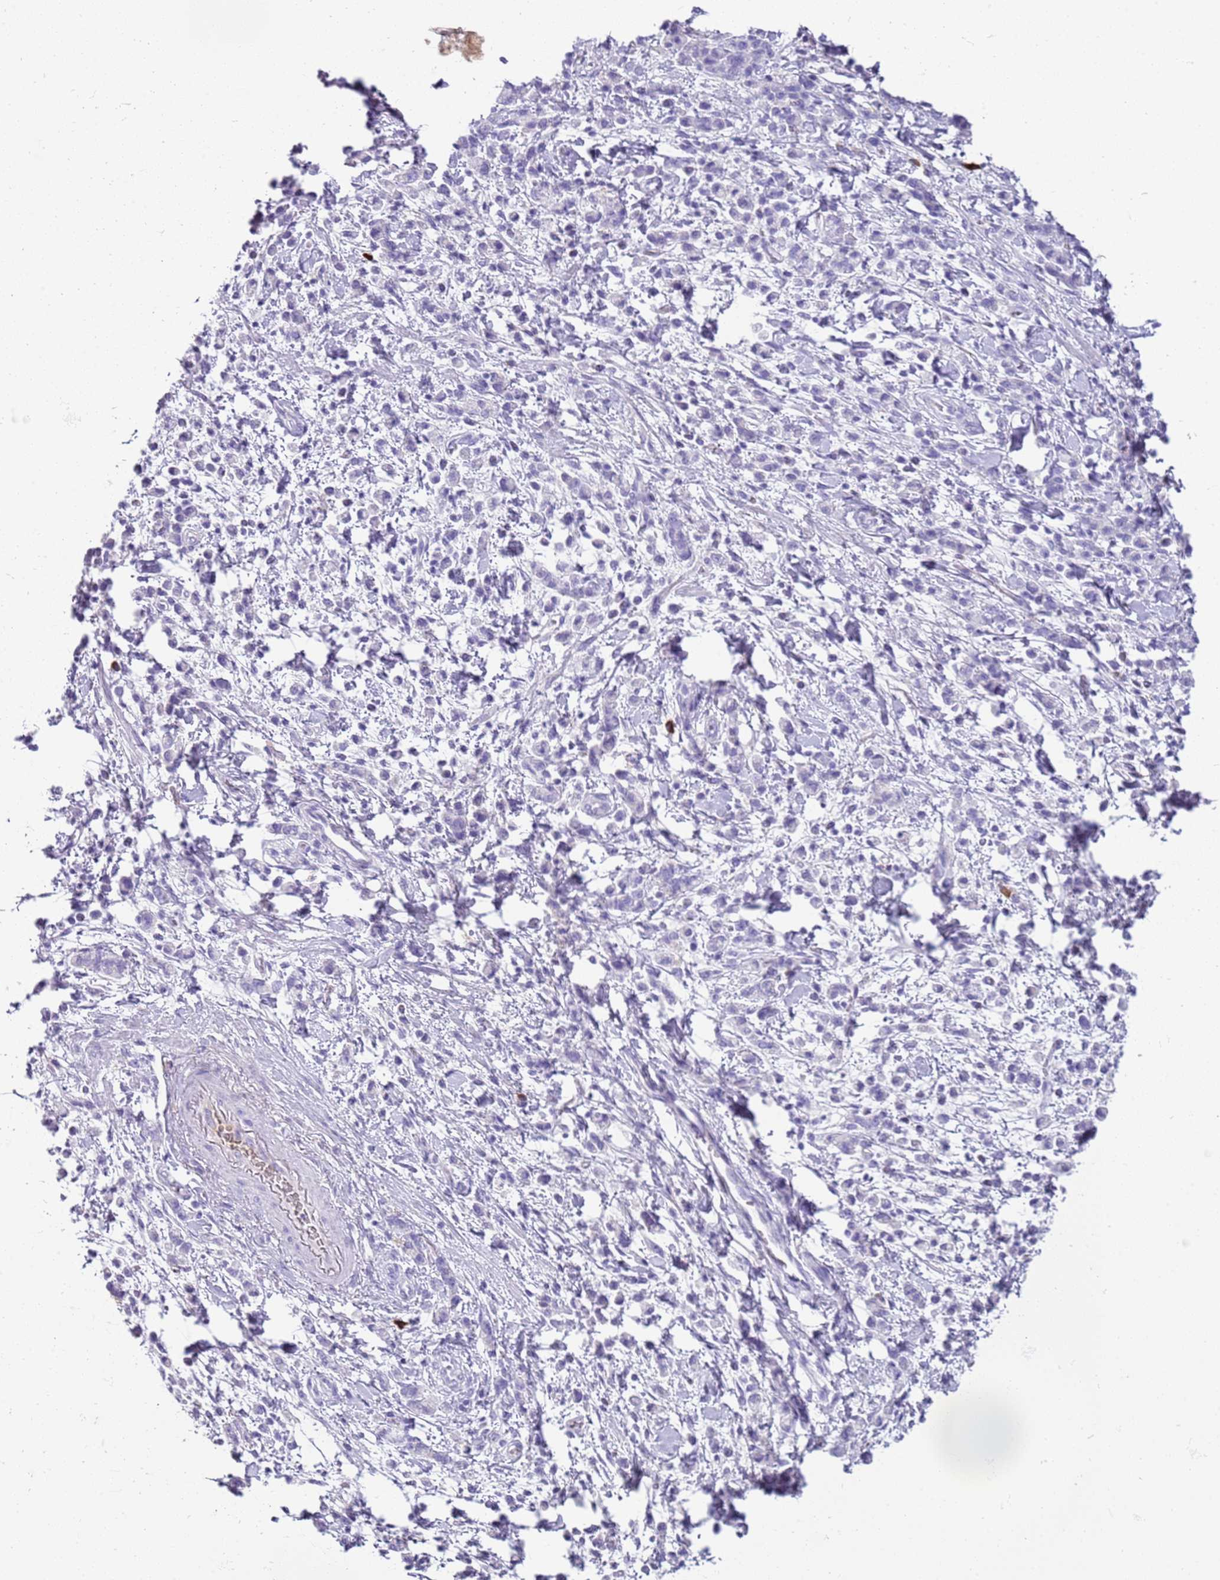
{"staining": {"intensity": "negative", "quantity": "none", "location": "none"}, "tissue": "stomach cancer", "cell_type": "Tumor cells", "image_type": "cancer", "snomed": [{"axis": "morphology", "description": "Adenocarcinoma, NOS"}, {"axis": "topography", "description": "Stomach"}], "caption": "DAB immunohistochemical staining of human stomach cancer reveals no significant staining in tumor cells. (DAB IHC, high magnification).", "gene": "IGKV3D-11", "patient": {"sex": "male", "age": 76}}